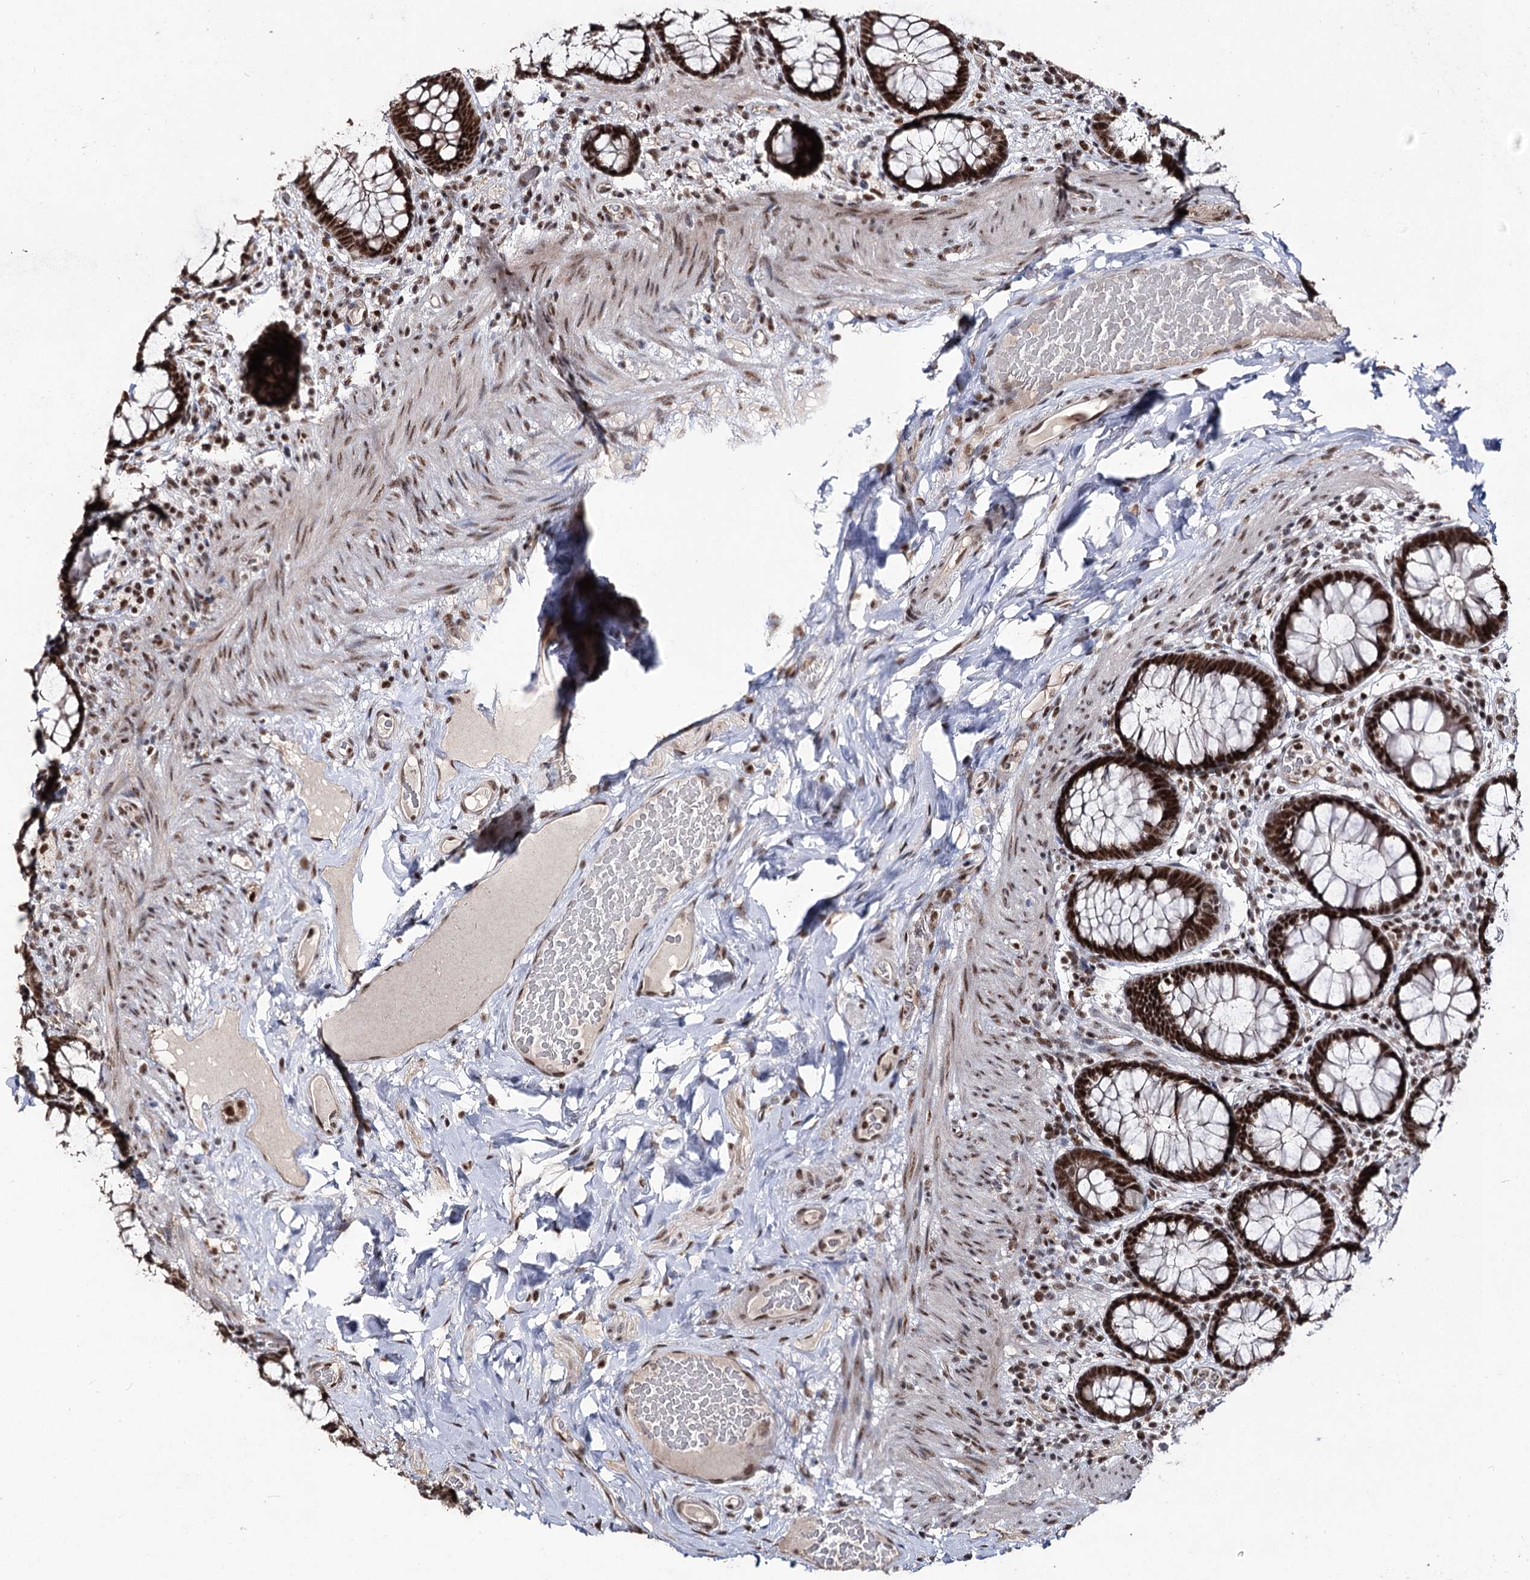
{"staining": {"intensity": "strong", "quantity": ">75%", "location": "nuclear"}, "tissue": "rectum", "cell_type": "Glandular cells", "image_type": "normal", "snomed": [{"axis": "morphology", "description": "Normal tissue, NOS"}, {"axis": "topography", "description": "Rectum"}], "caption": "Immunohistochemical staining of benign human rectum demonstrates >75% levels of strong nuclear protein positivity in about >75% of glandular cells.", "gene": "U2SURP", "patient": {"sex": "male", "age": 83}}